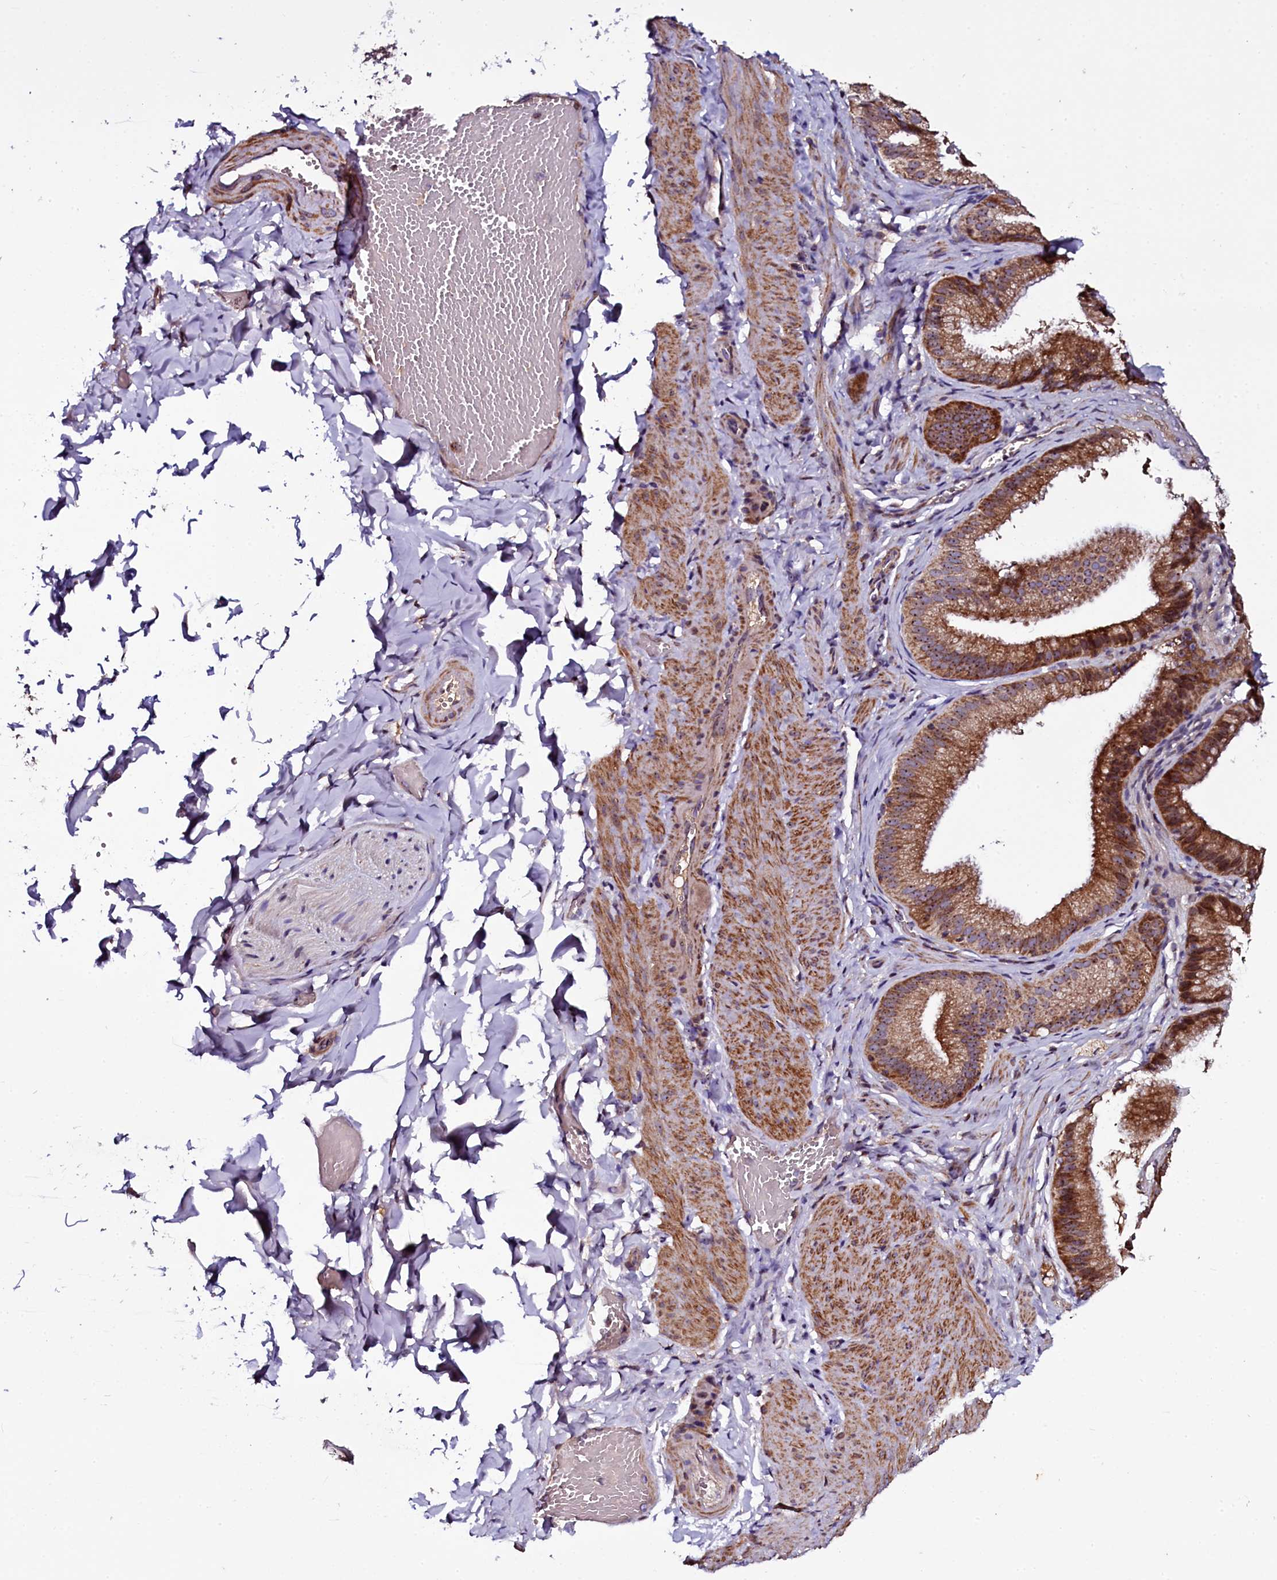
{"staining": {"intensity": "negative", "quantity": "none", "location": "none"}, "tissue": "adipose tissue", "cell_type": "Adipocytes", "image_type": "normal", "snomed": [{"axis": "morphology", "description": "Normal tissue, NOS"}, {"axis": "topography", "description": "Gallbladder"}, {"axis": "topography", "description": "Peripheral nerve tissue"}], "caption": "Immunohistochemistry photomicrograph of benign human adipose tissue stained for a protein (brown), which demonstrates no staining in adipocytes.", "gene": "NAA80", "patient": {"sex": "male", "age": 38}}